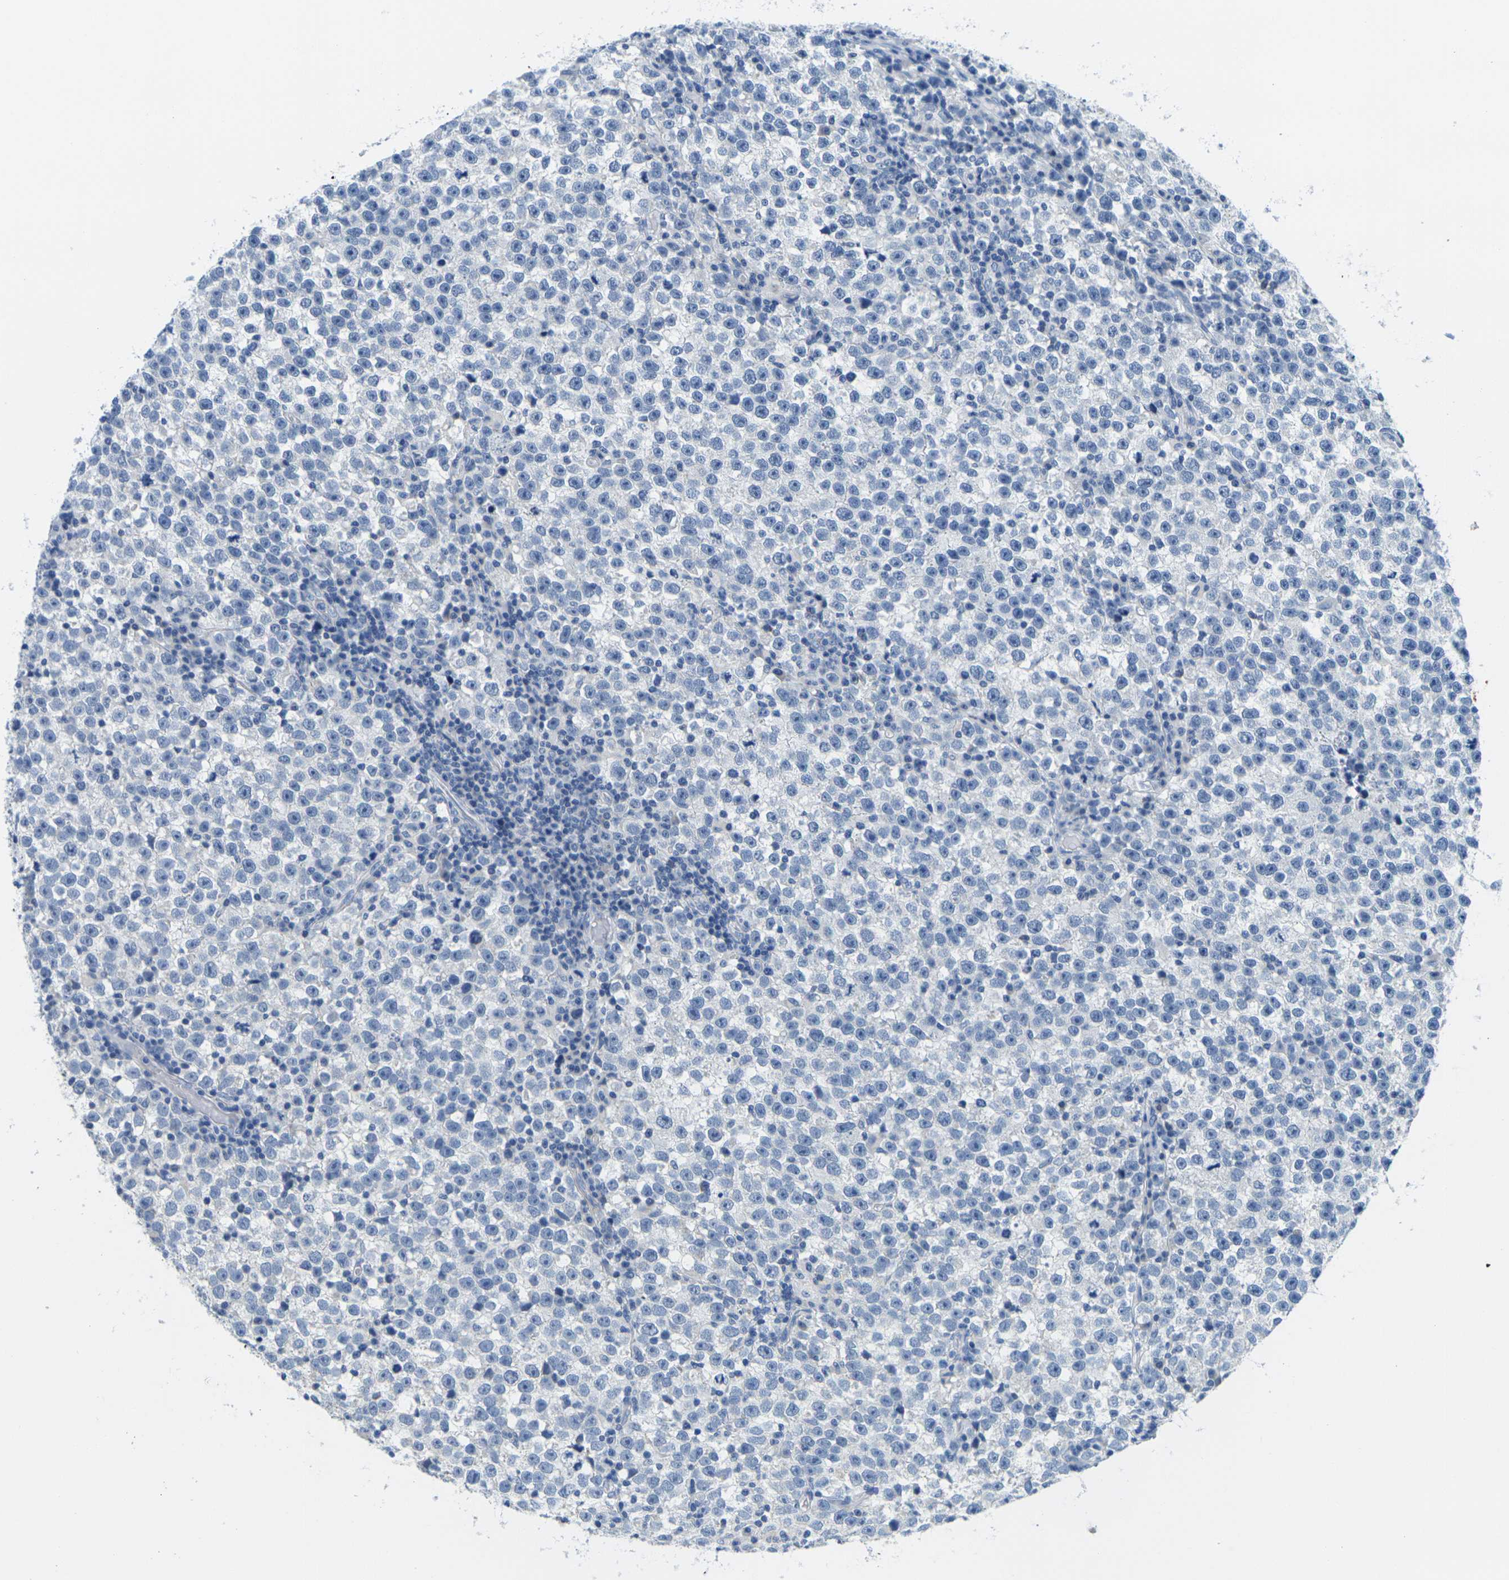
{"staining": {"intensity": "negative", "quantity": "none", "location": "none"}, "tissue": "testis cancer", "cell_type": "Tumor cells", "image_type": "cancer", "snomed": [{"axis": "morphology", "description": "Seminoma, NOS"}, {"axis": "topography", "description": "Testis"}], "caption": "Immunohistochemistry (IHC) photomicrograph of neoplastic tissue: human testis cancer stained with DAB (3,3'-diaminobenzidine) demonstrates no significant protein expression in tumor cells.", "gene": "FAM3D", "patient": {"sex": "male", "age": 43}}